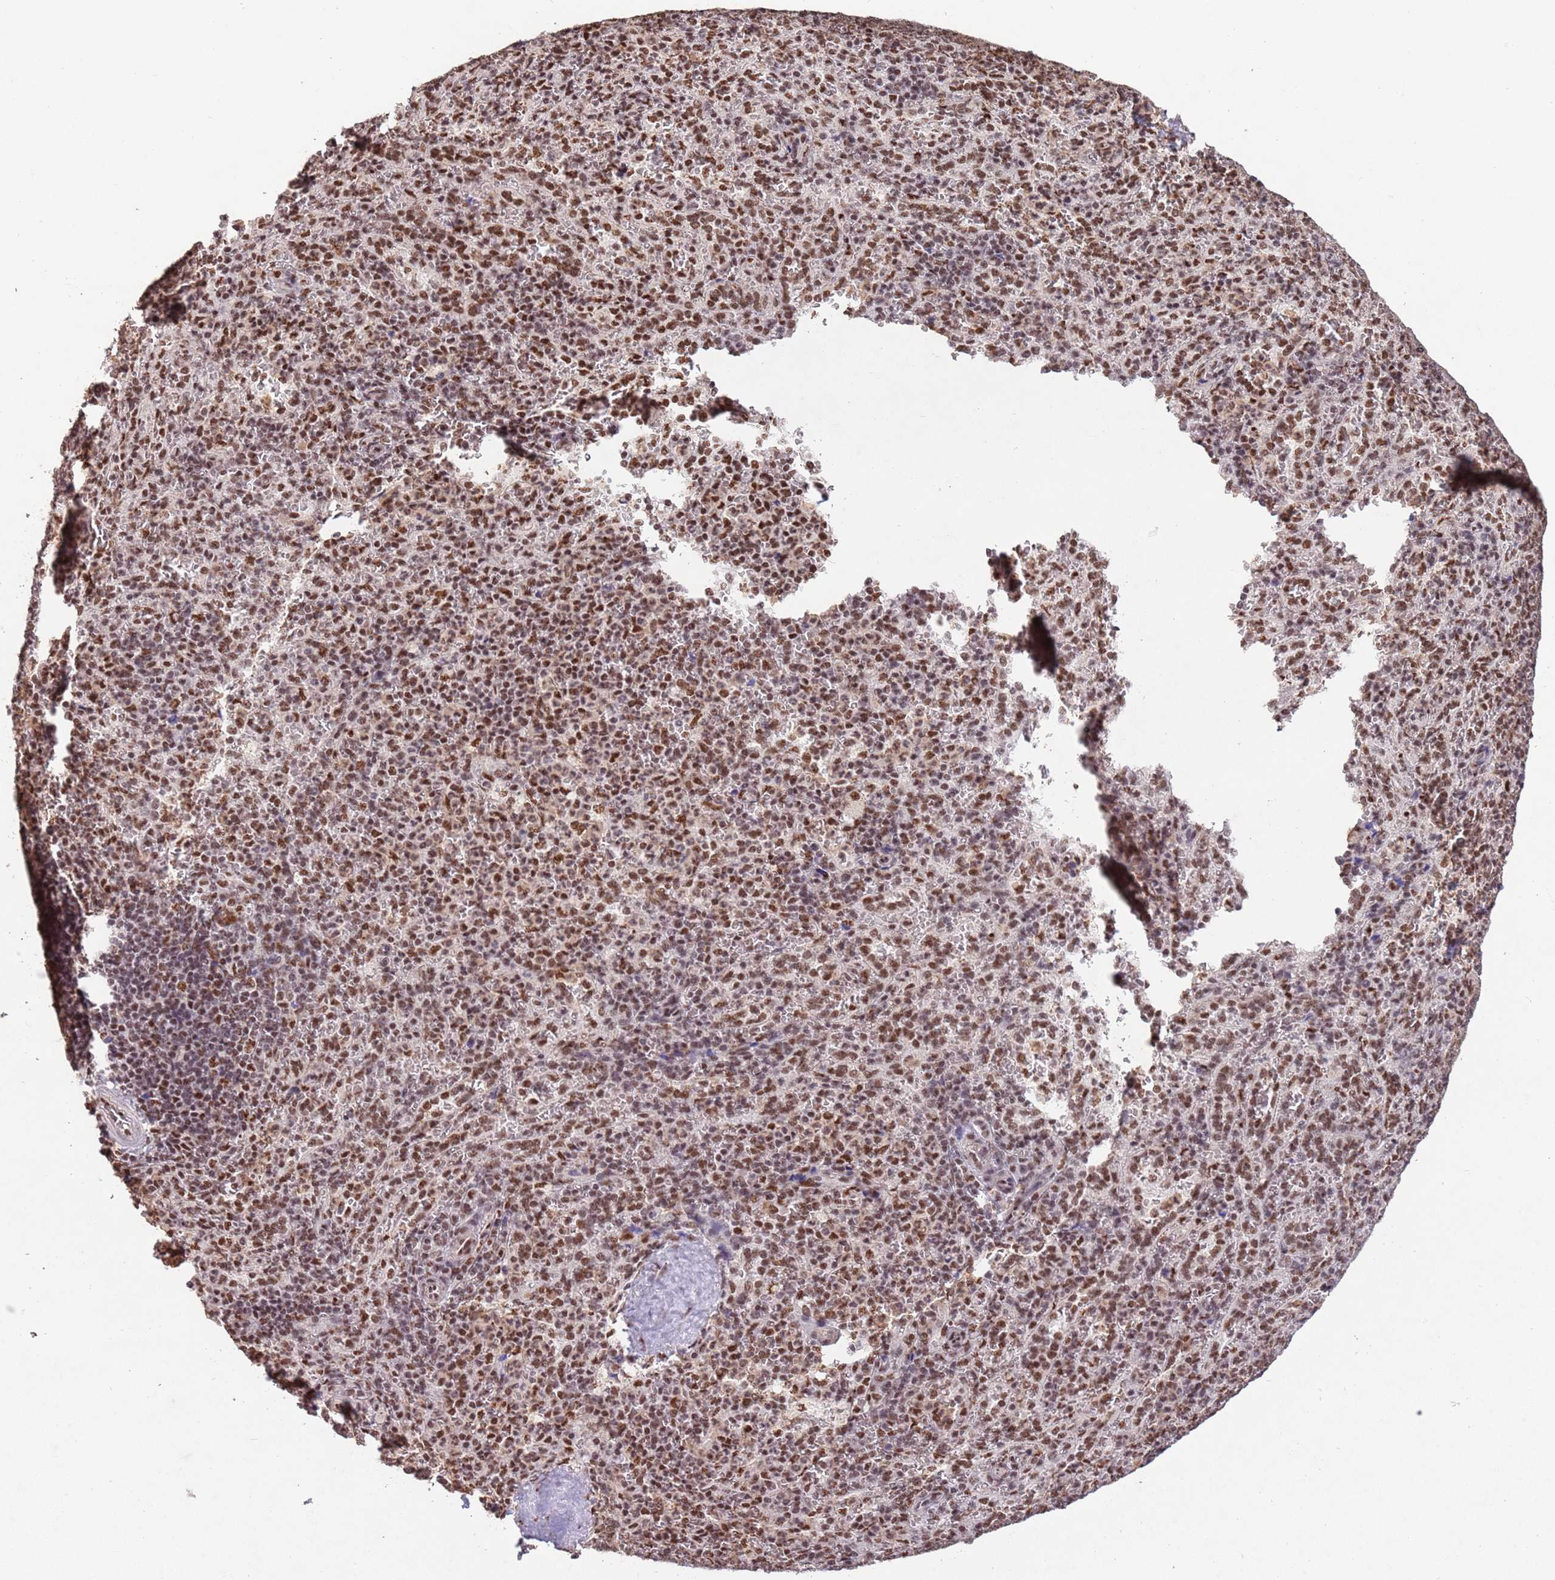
{"staining": {"intensity": "moderate", "quantity": ">75%", "location": "nuclear"}, "tissue": "spleen", "cell_type": "Cells in red pulp", "image_type": "normal", "snomed": [{"axis": "morphology", "description": "Normal tissue, NOS"}, {"axis": "topography", "description": "Spleen"}], "caption": "Brown immunohistochemical staining in unremarkable human spleen reveals moderate nuclear positivity in approximately >75% of cells in red pulp. The protein is shown in brown color, while the nuclei are stained blue.", "gene": "ESF1", "patient": {"sex": "female", "age": 21}}